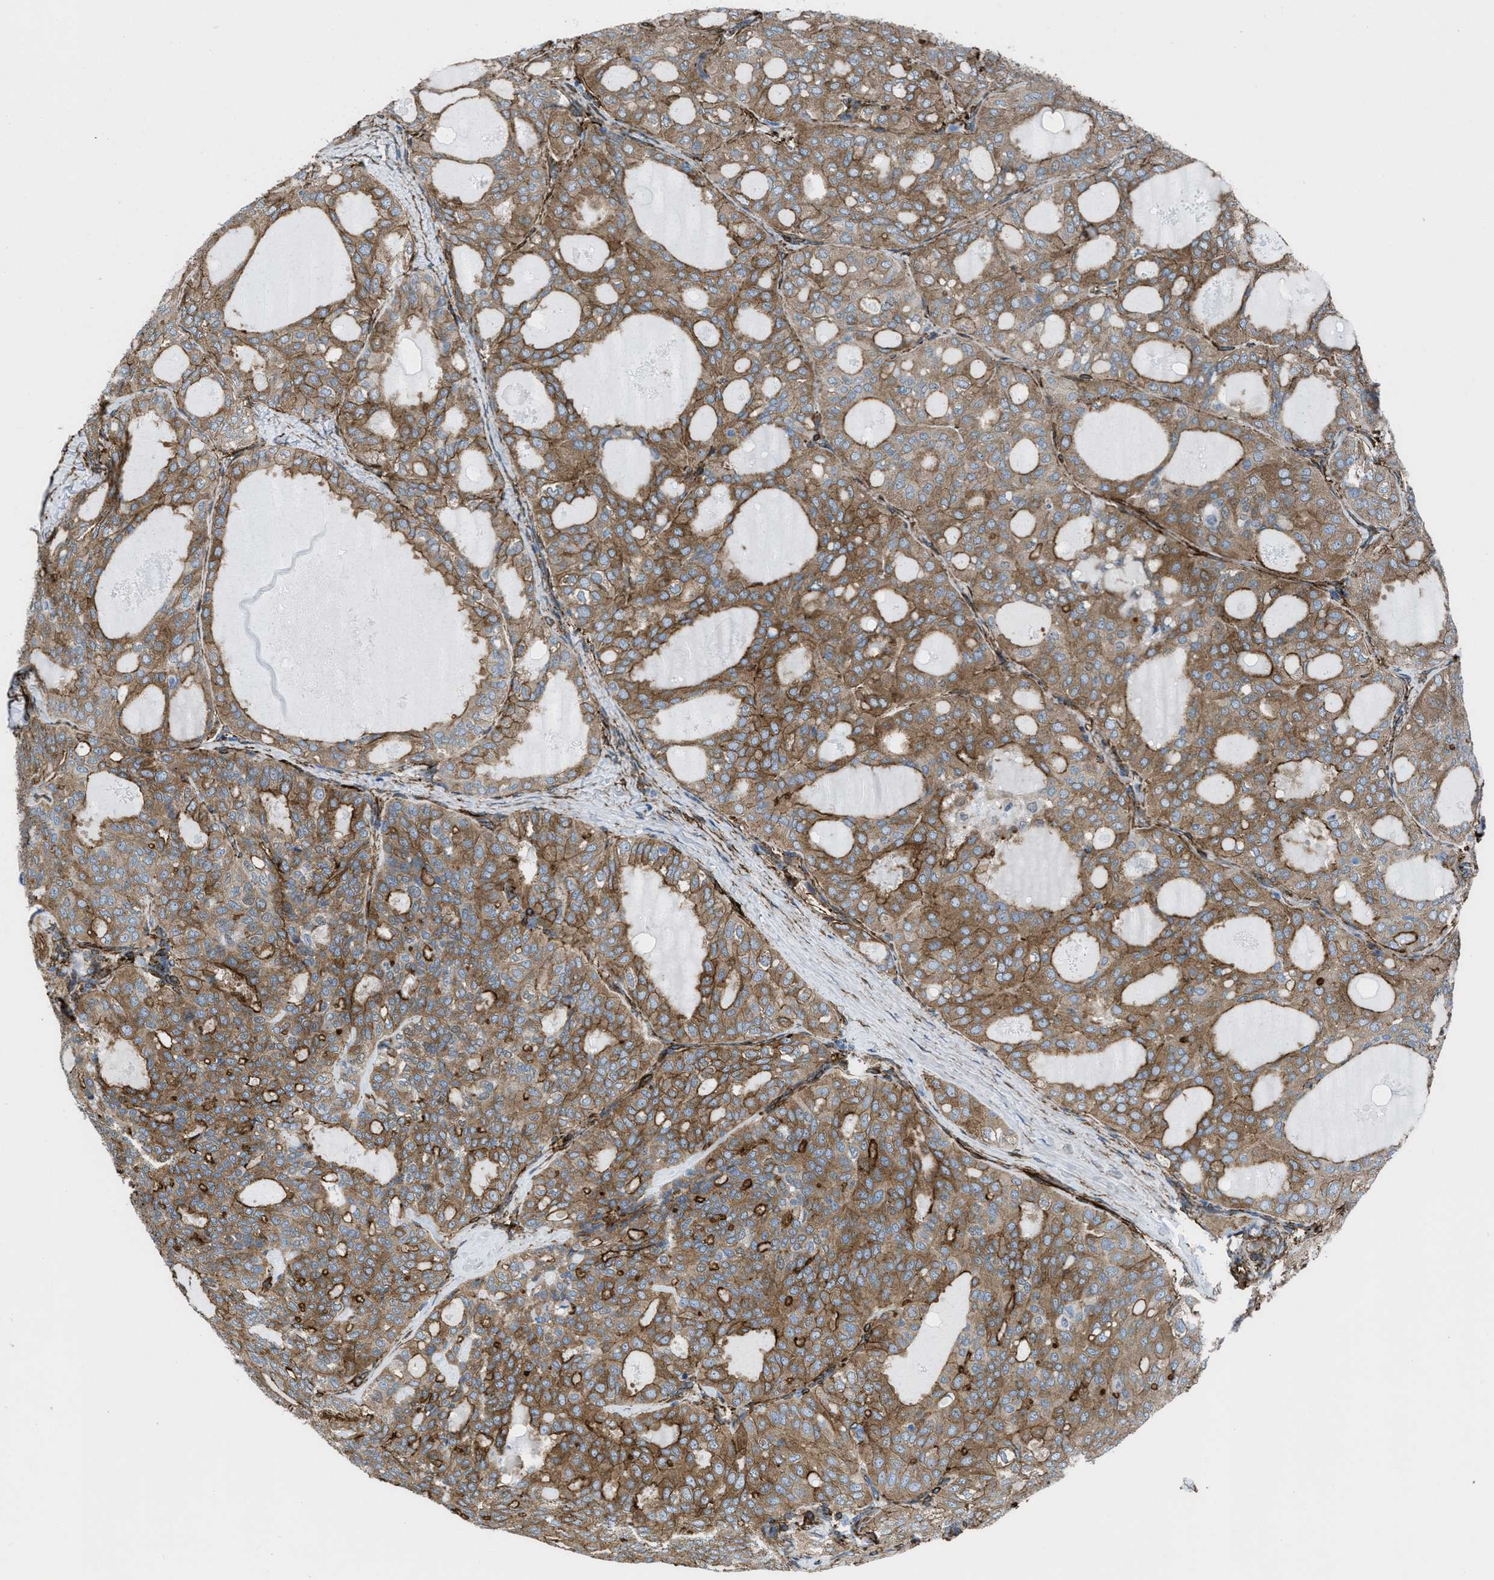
{"staining": {"intensity": "moderate", "quantity": ">75%", "location": "cytoplasmic/membranous"}, "tissue": "thyroid cancer", "cell_type": "Tumor cells", "image_type": "cancer", "snomed": [{"axis": "morphology", "description": "Follicular adenoma carcinoma, NOS"}, {"axis": "topography", "description": "Thyroid gland"}], "caption": "A photomicrograph of human thyroid cancer (follicular adenoma carcinoma) stained for a protein displays moderate cytoplasmic/membranous brown staining in tumor cells. (IHC, brightfield microscopy, high magnification).", "gene": "CALD1", "patient": {"sex": "male", "age": 75}}